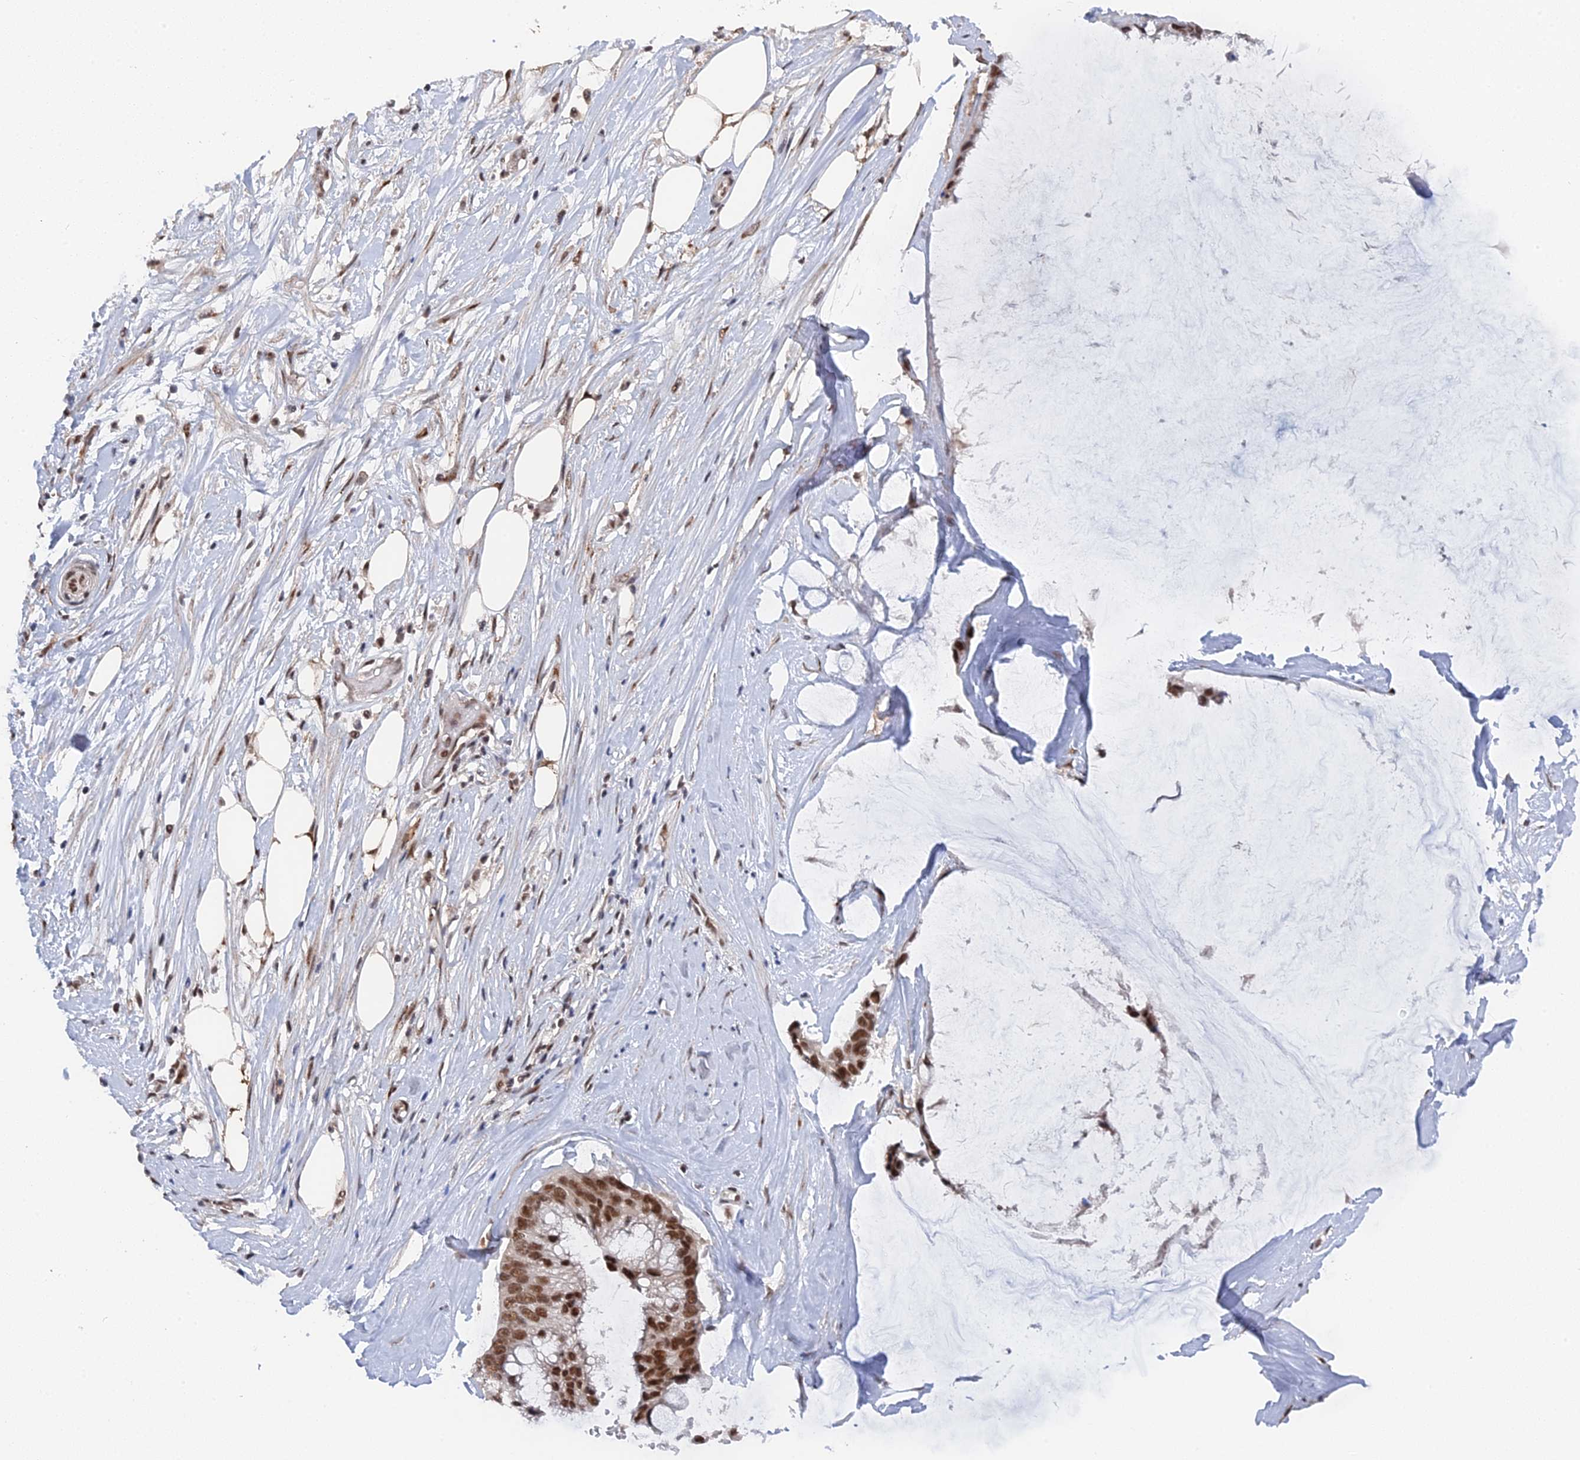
{"staining": {"intensity": "strong", "quantity": ">75%", "location": "nuclear"}, "tissue": "ovarian cancer", "cell_type": "Tumor cells", "image_type": "cancer", "snomed": [{"axis": "morphology", "description": "Cystadenocarcinoma, mucinous, NOS"}, {"axis": "topography", "description": "Ovary"}], "caption": "About >75% of tumor cells in human ovarian mucinous cystadenocarcinoma display strong nuclear protein expression as visualized by brown immunohistochemical staining.", "gene": "CCDC85A", "patient": {"sex": "female", "age": 39}}